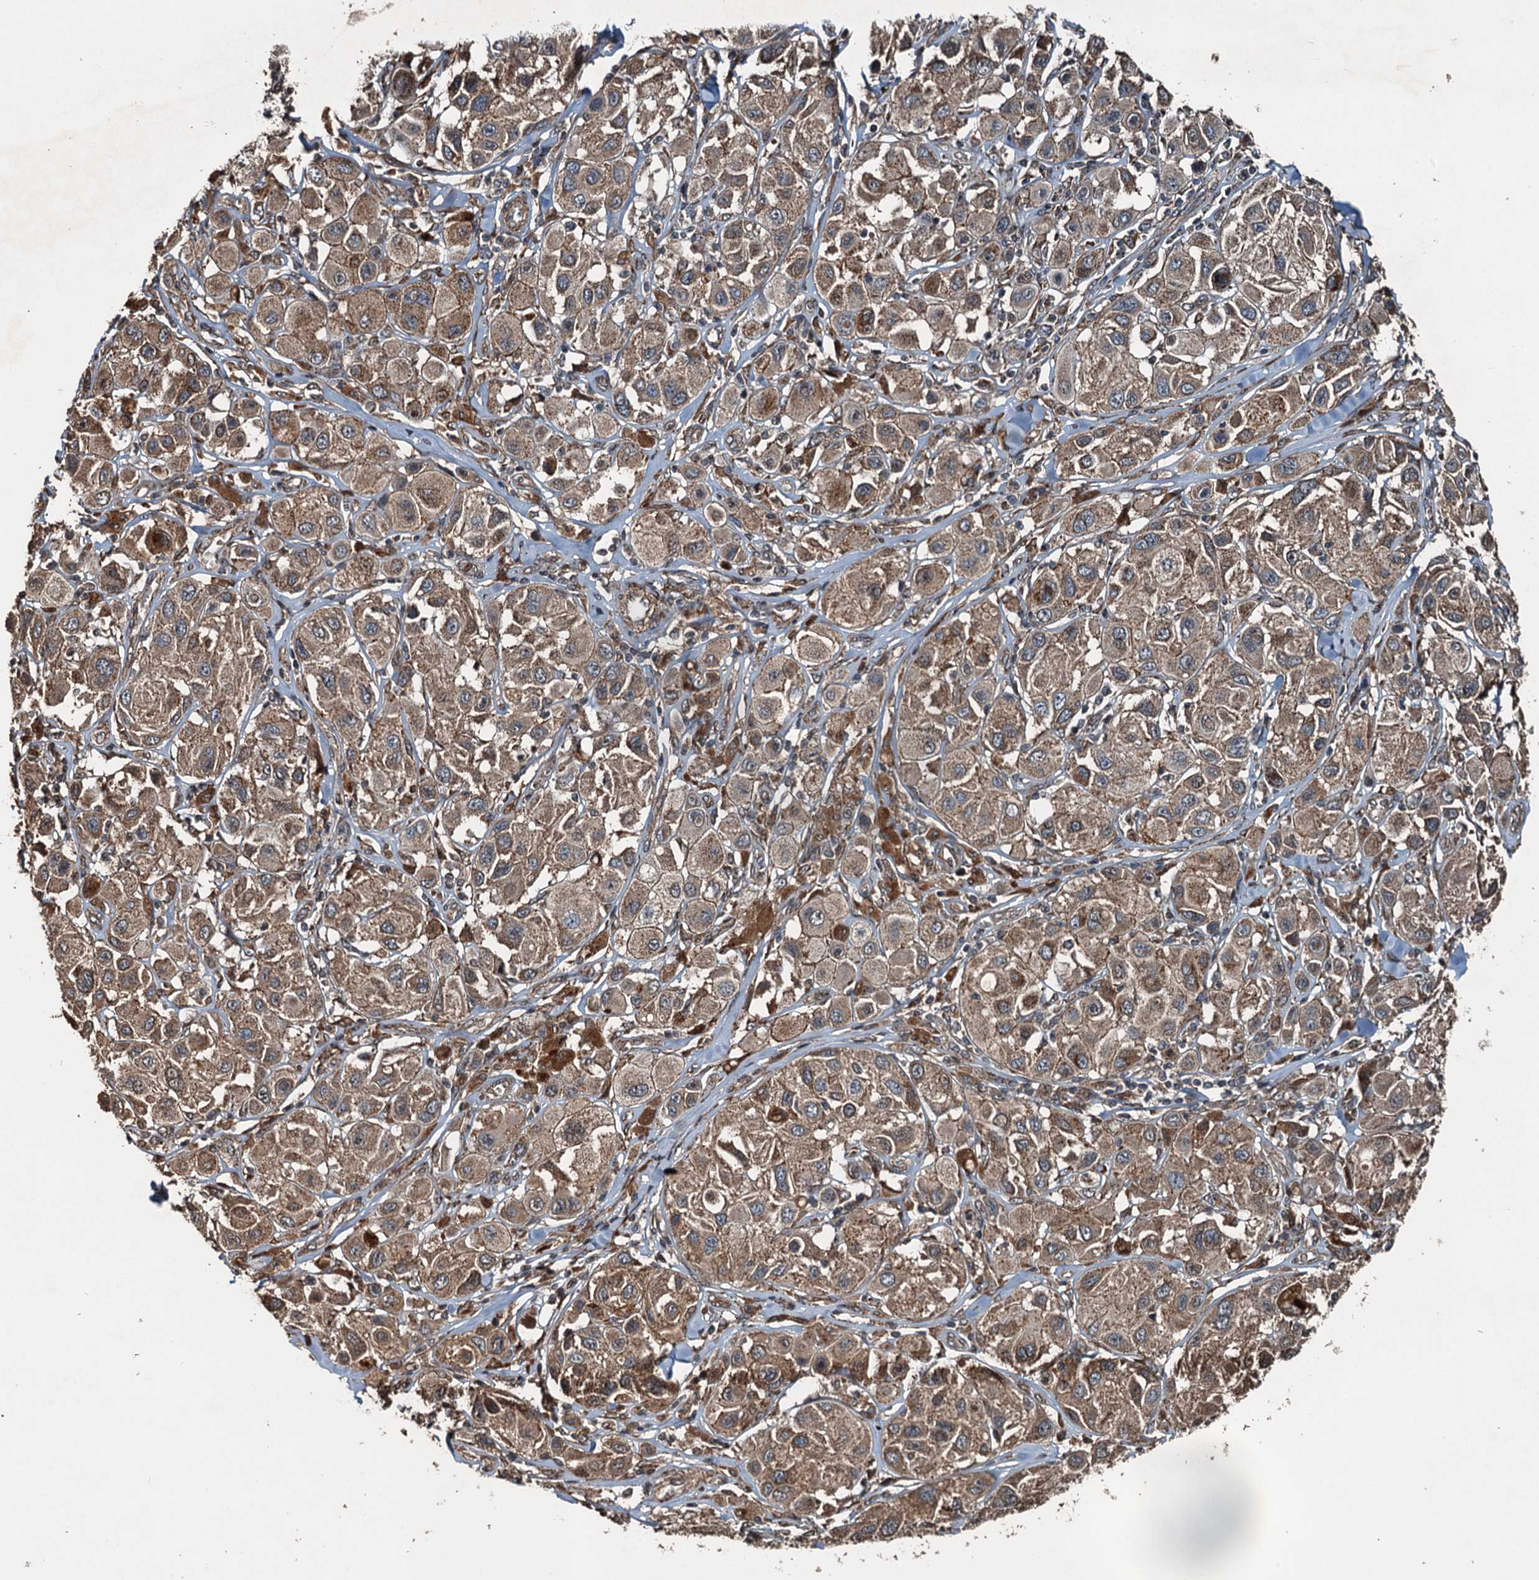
{"staining": {"intensity": "weak", "quantity": ">75%", "location": "cytoplasmic/membranous"}, "tissue": "melanoma", "cell_type": "Tumor cells", "image_type": "cancer", "snomed": [{"axis": "morphology", "description": "Malignant melanoma, Metastatic site"}, {"axis": "topography", "description": "Skin"}], "caption": "Weak cytoplasmic/membranous positivity is seen in approximately >75% of tumor cells in melanoma.", "gene": "TCTN1", "patient": {"sex": "male", "age": 41}}